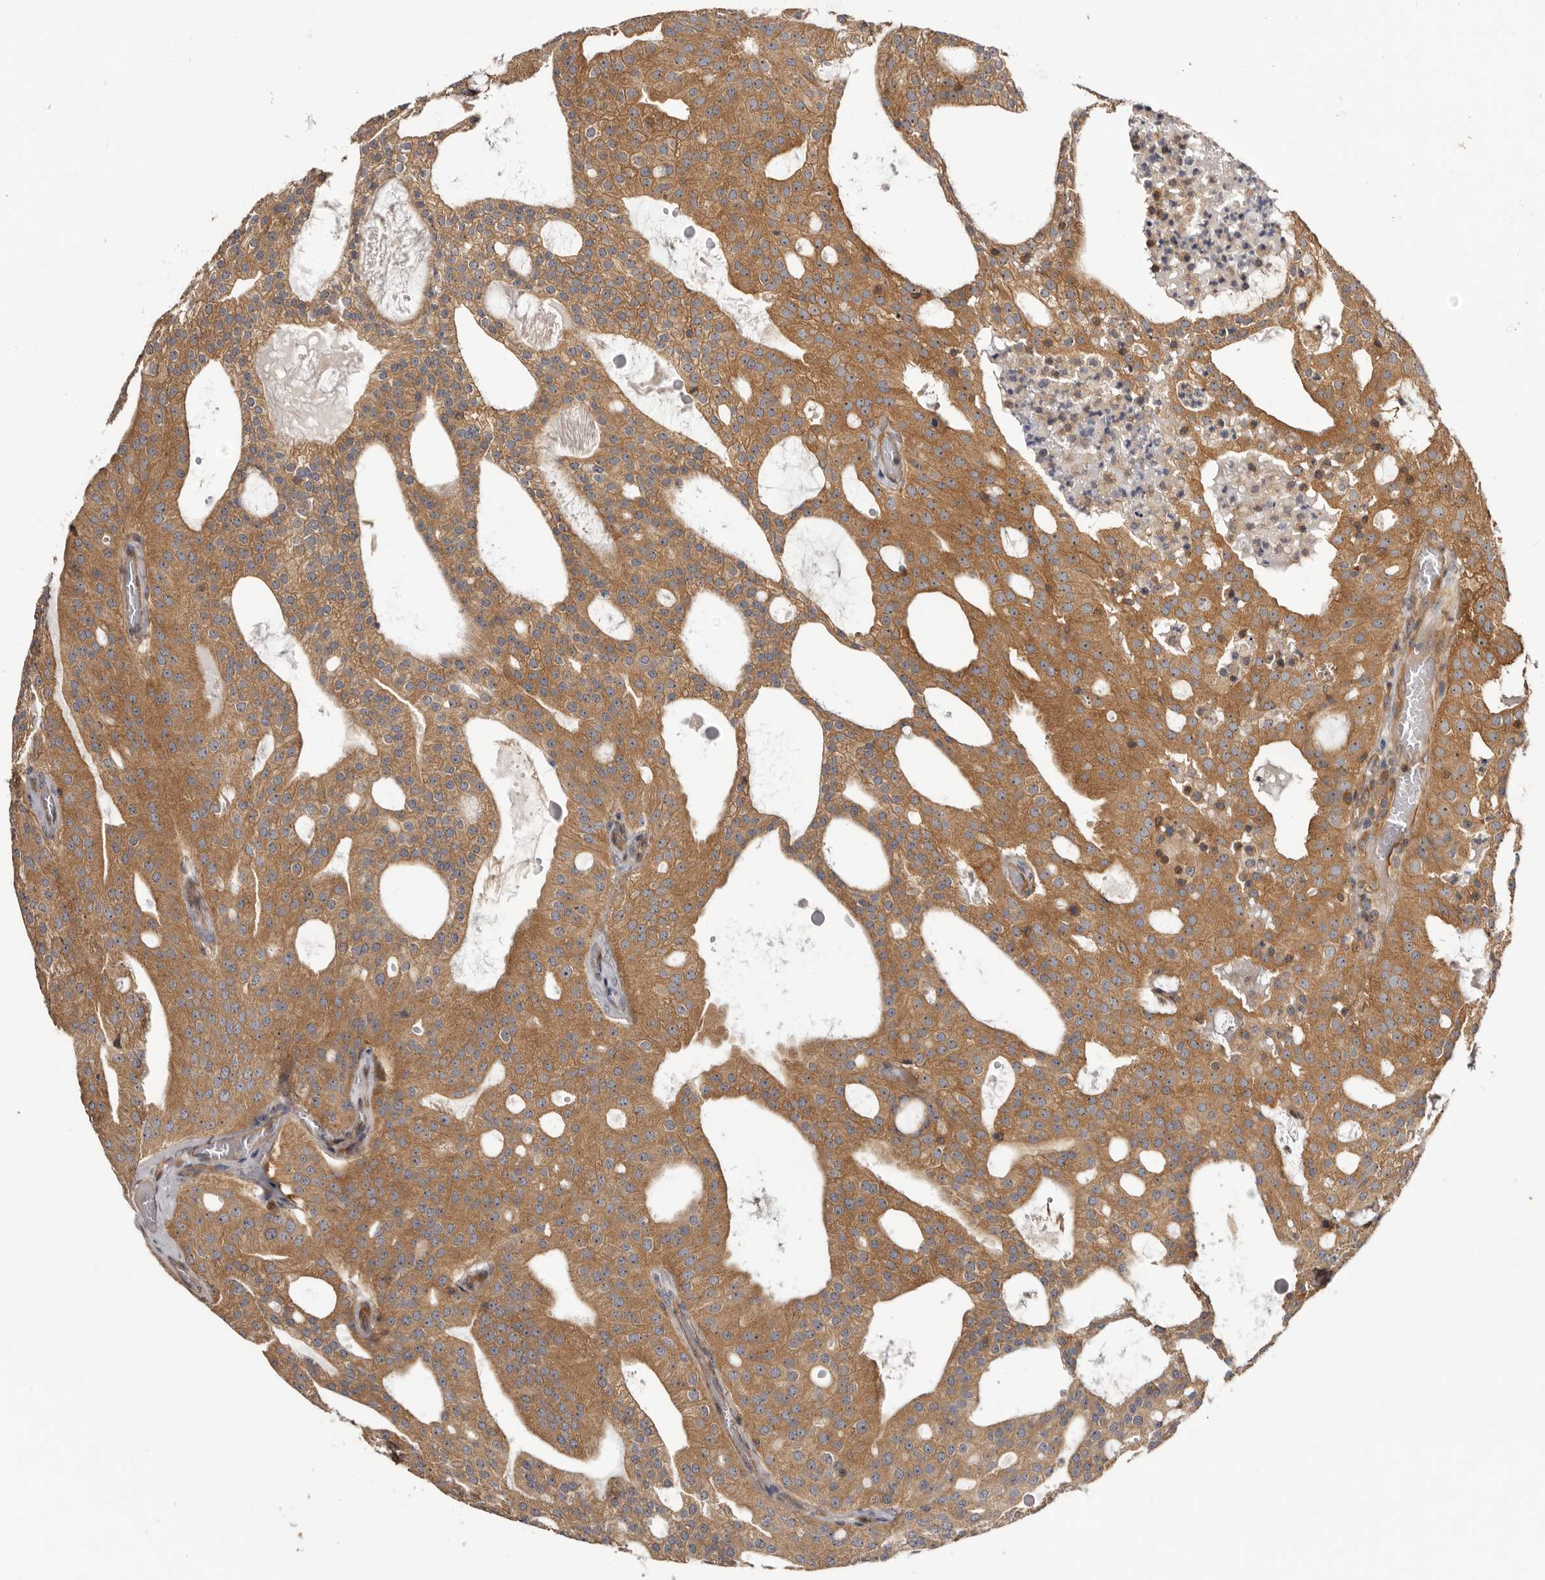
{"staining": {"intensity": "moderate", "quantity": ">75%", "location": "cytoplasmic/membranous,nuclear"}, "tissue": "prostate cancer", "cell_type": "Tumor cells", "image_type": "cancer", "snomed": [{"axis": "morphology", "description": "Adenocarcinoma, Medium grade"}, {"axis": "topography", "description": "Prostate"}], "caption": "High-power microscopy captured an immunohistochemistry micrograph of medium-grade adenocarcinoma (prostate), revealing moderate cytoplasmic/membranous and nuclear expression in about >75% of tumor cells.", "gene": "PANK4", "patient": {"sex": "male", "age": 88}}